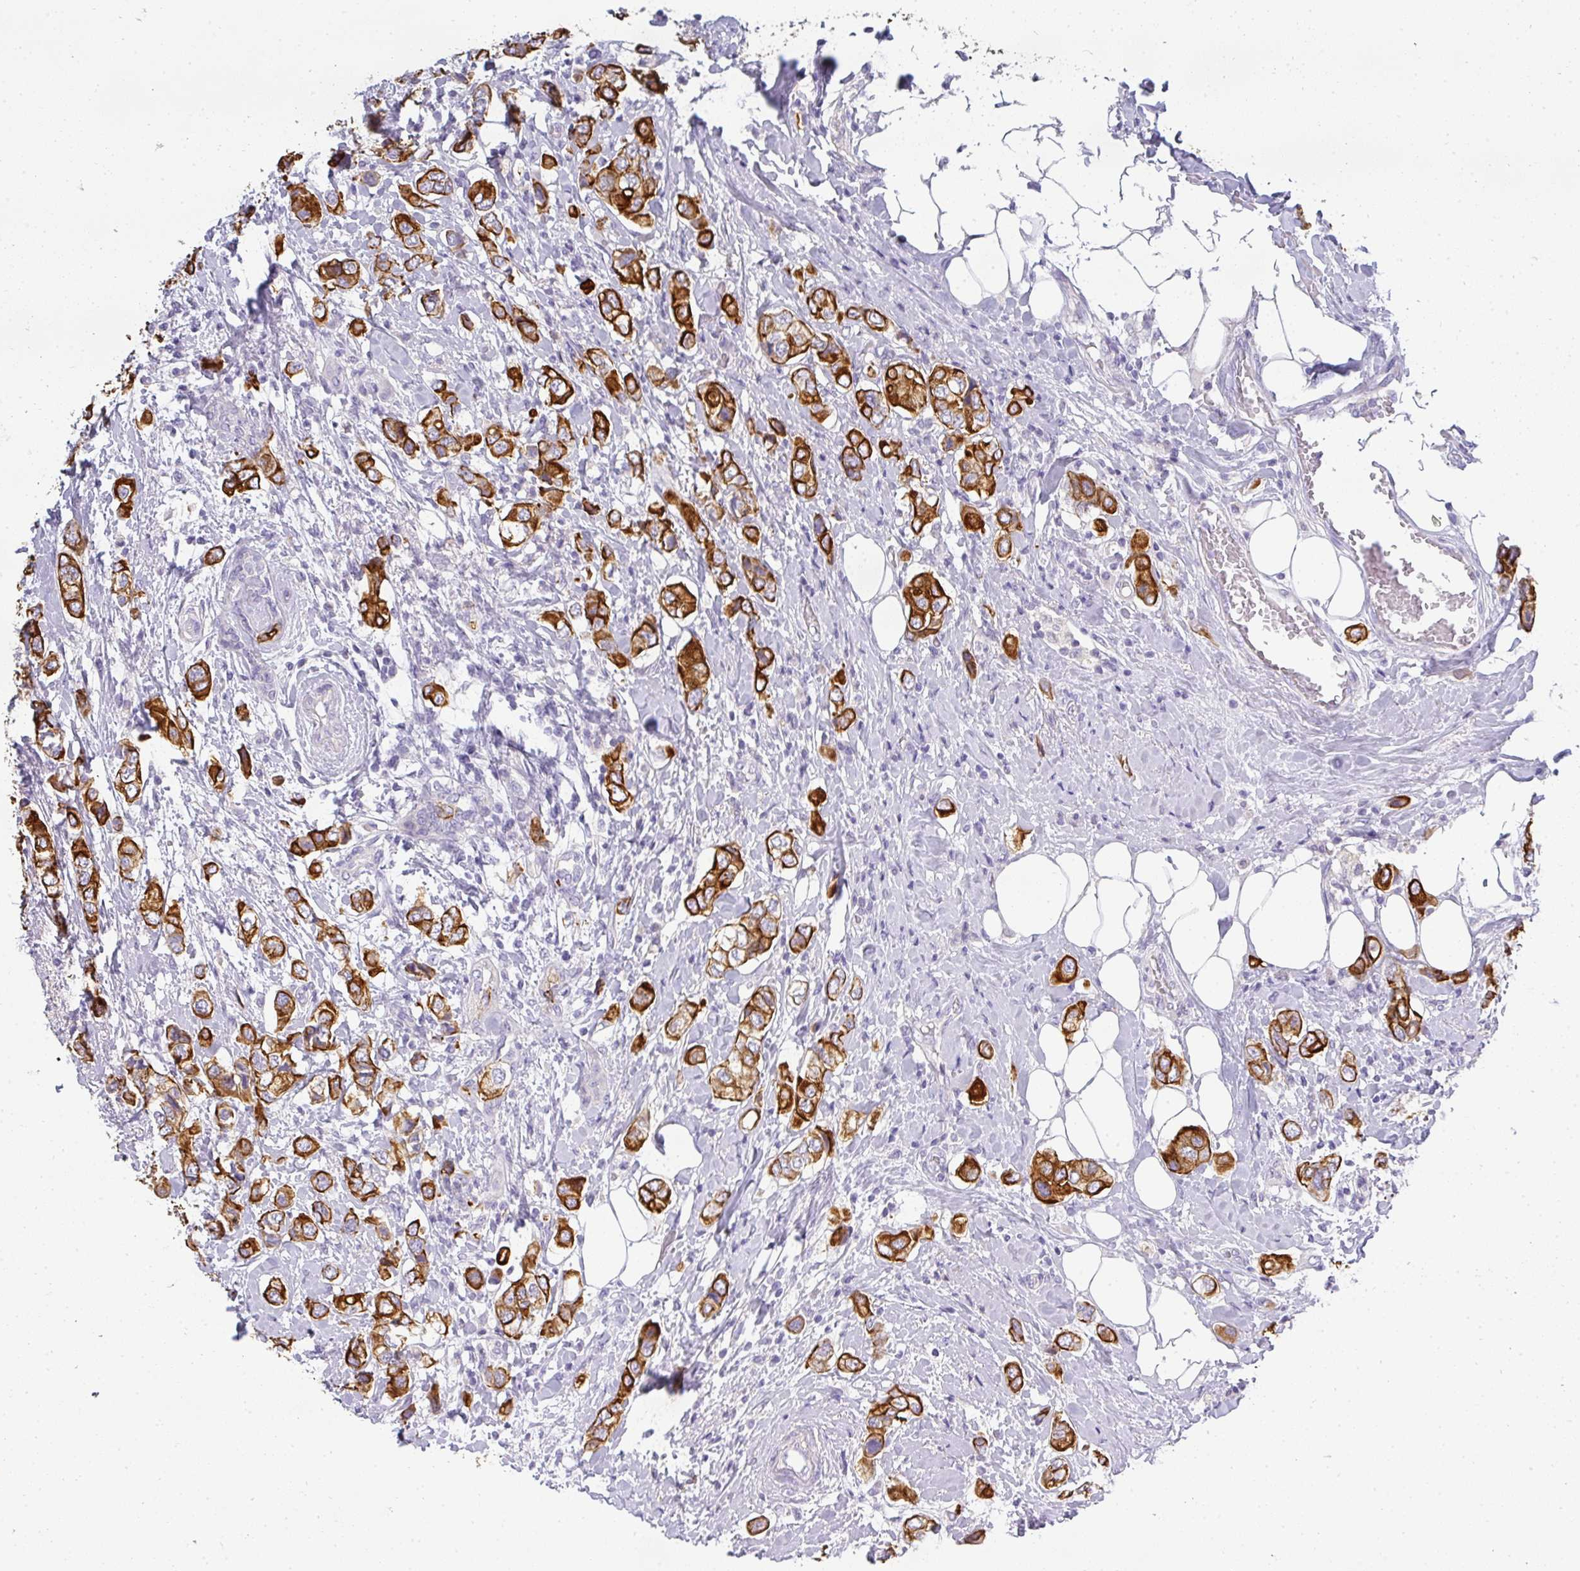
{"staining": {"intensity": "strong", "quantity": ">75%", "location": "cytoplasmic/membranous"}, "tissue": "breast cancer", "cell_type": "Tumor cells", "image_type": "cancer", "snomed": [{"axis": "morphology", "description": "Lobular carcinoma"}, {"axis": "topography", "description": "Breast"}], "caption": "Protein expression analysis of human breast cancer (lobular carcinoma) reveals strong cytoplasmic/membranous staining in about >75% of tumor cells. (Brightfield microscopy of DAB IHC at high magnification).", "gene": "ASXL3", "patient": {"sex": "female", "age": 51}}